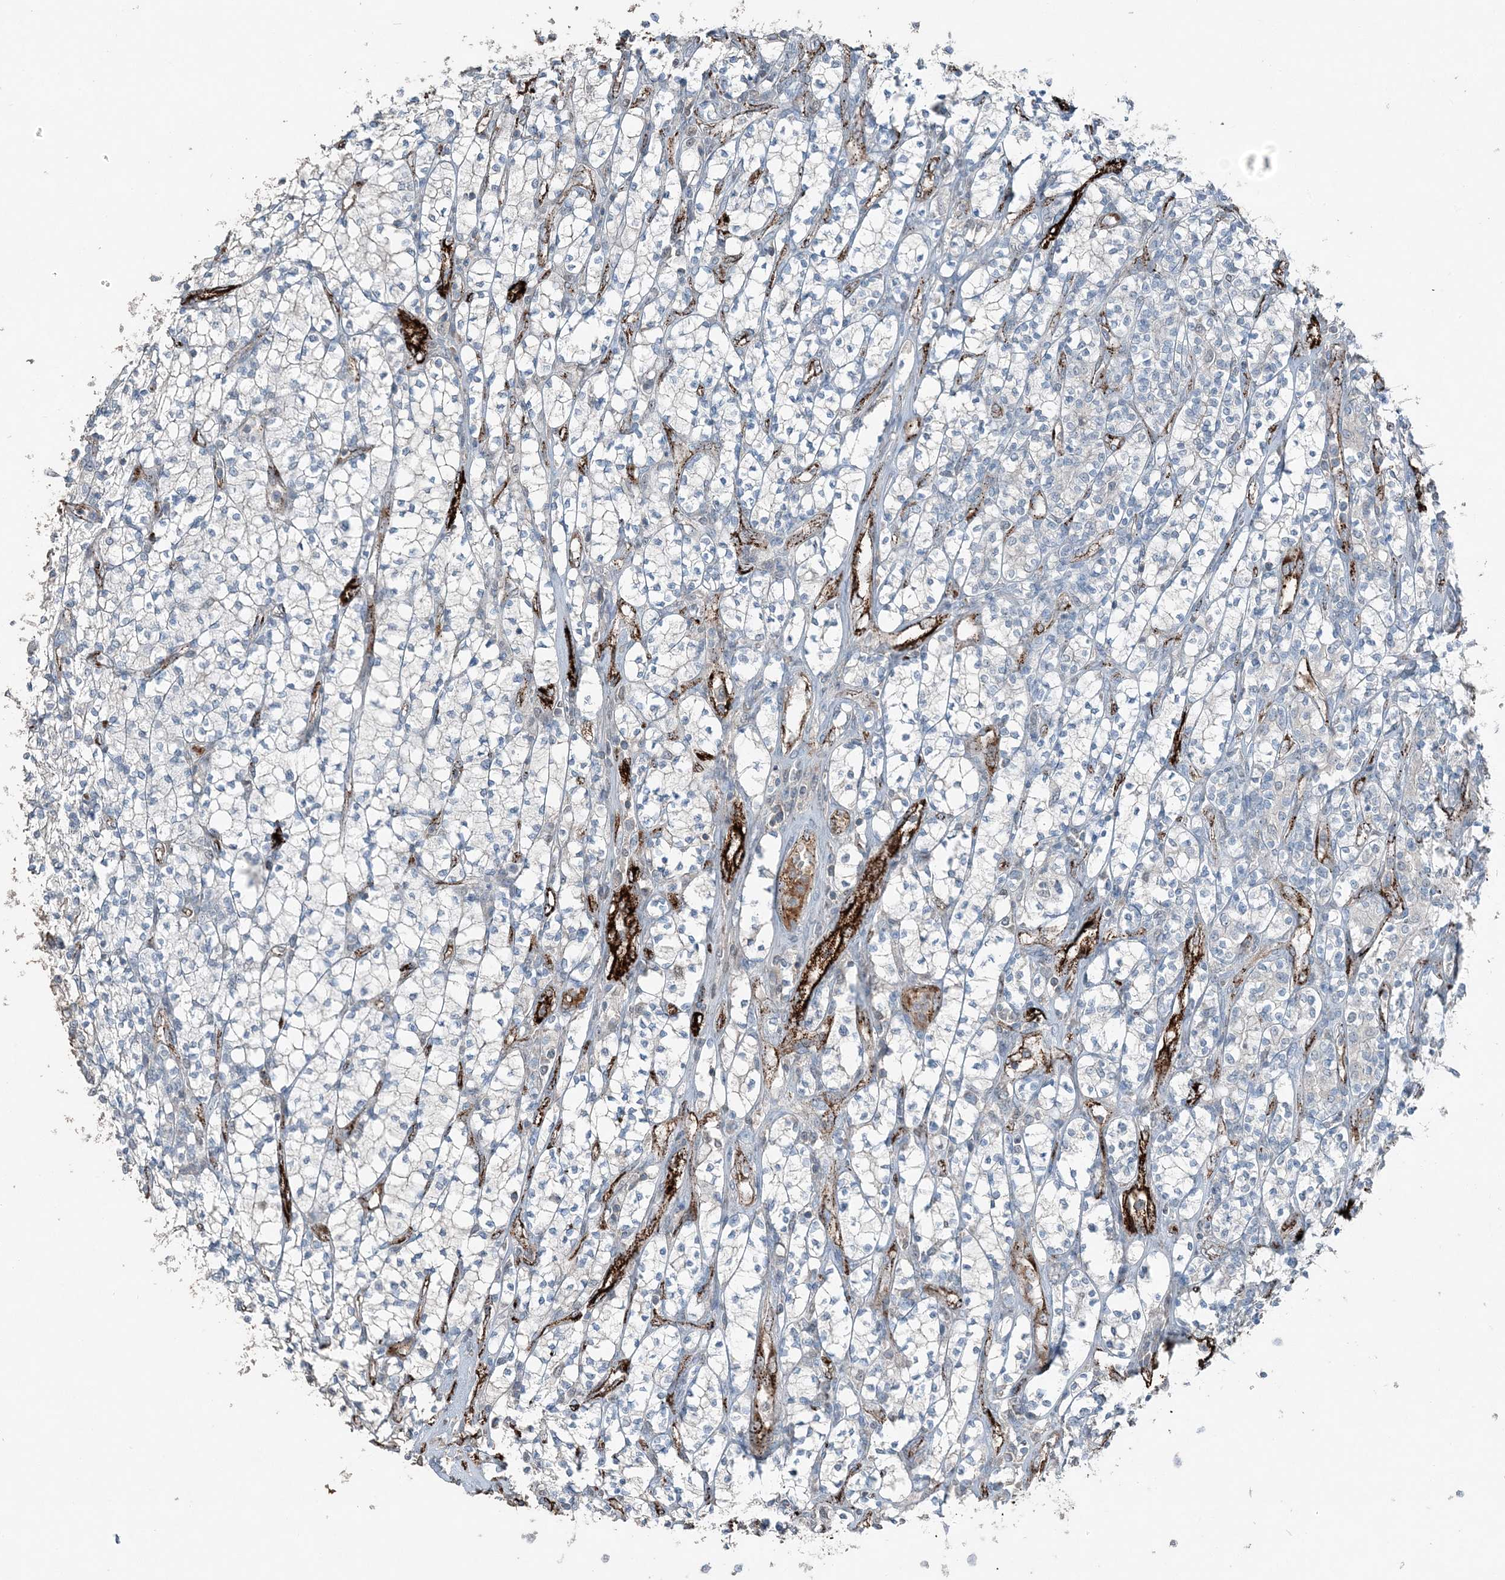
{"staining": {"intensity": "negative", "quantity": "none", "location": "none"}, "tissue": "renal cancer", "cell_type": "Tumor cells", "image_type": "cancer", "snomed": [{"axis": "morphology", "description": "Adenocarcinoma, NOS"}, {"axis": "topography", "description": "Kidney"}], "caption": "High power microscopy histopathology image of an immunohistochemistry image of adenocarcinoma (renal), revealing no significant expression in tumor cells.", "gene": "ELOVL7", "patient": {"sex": "male", "age": 77}}